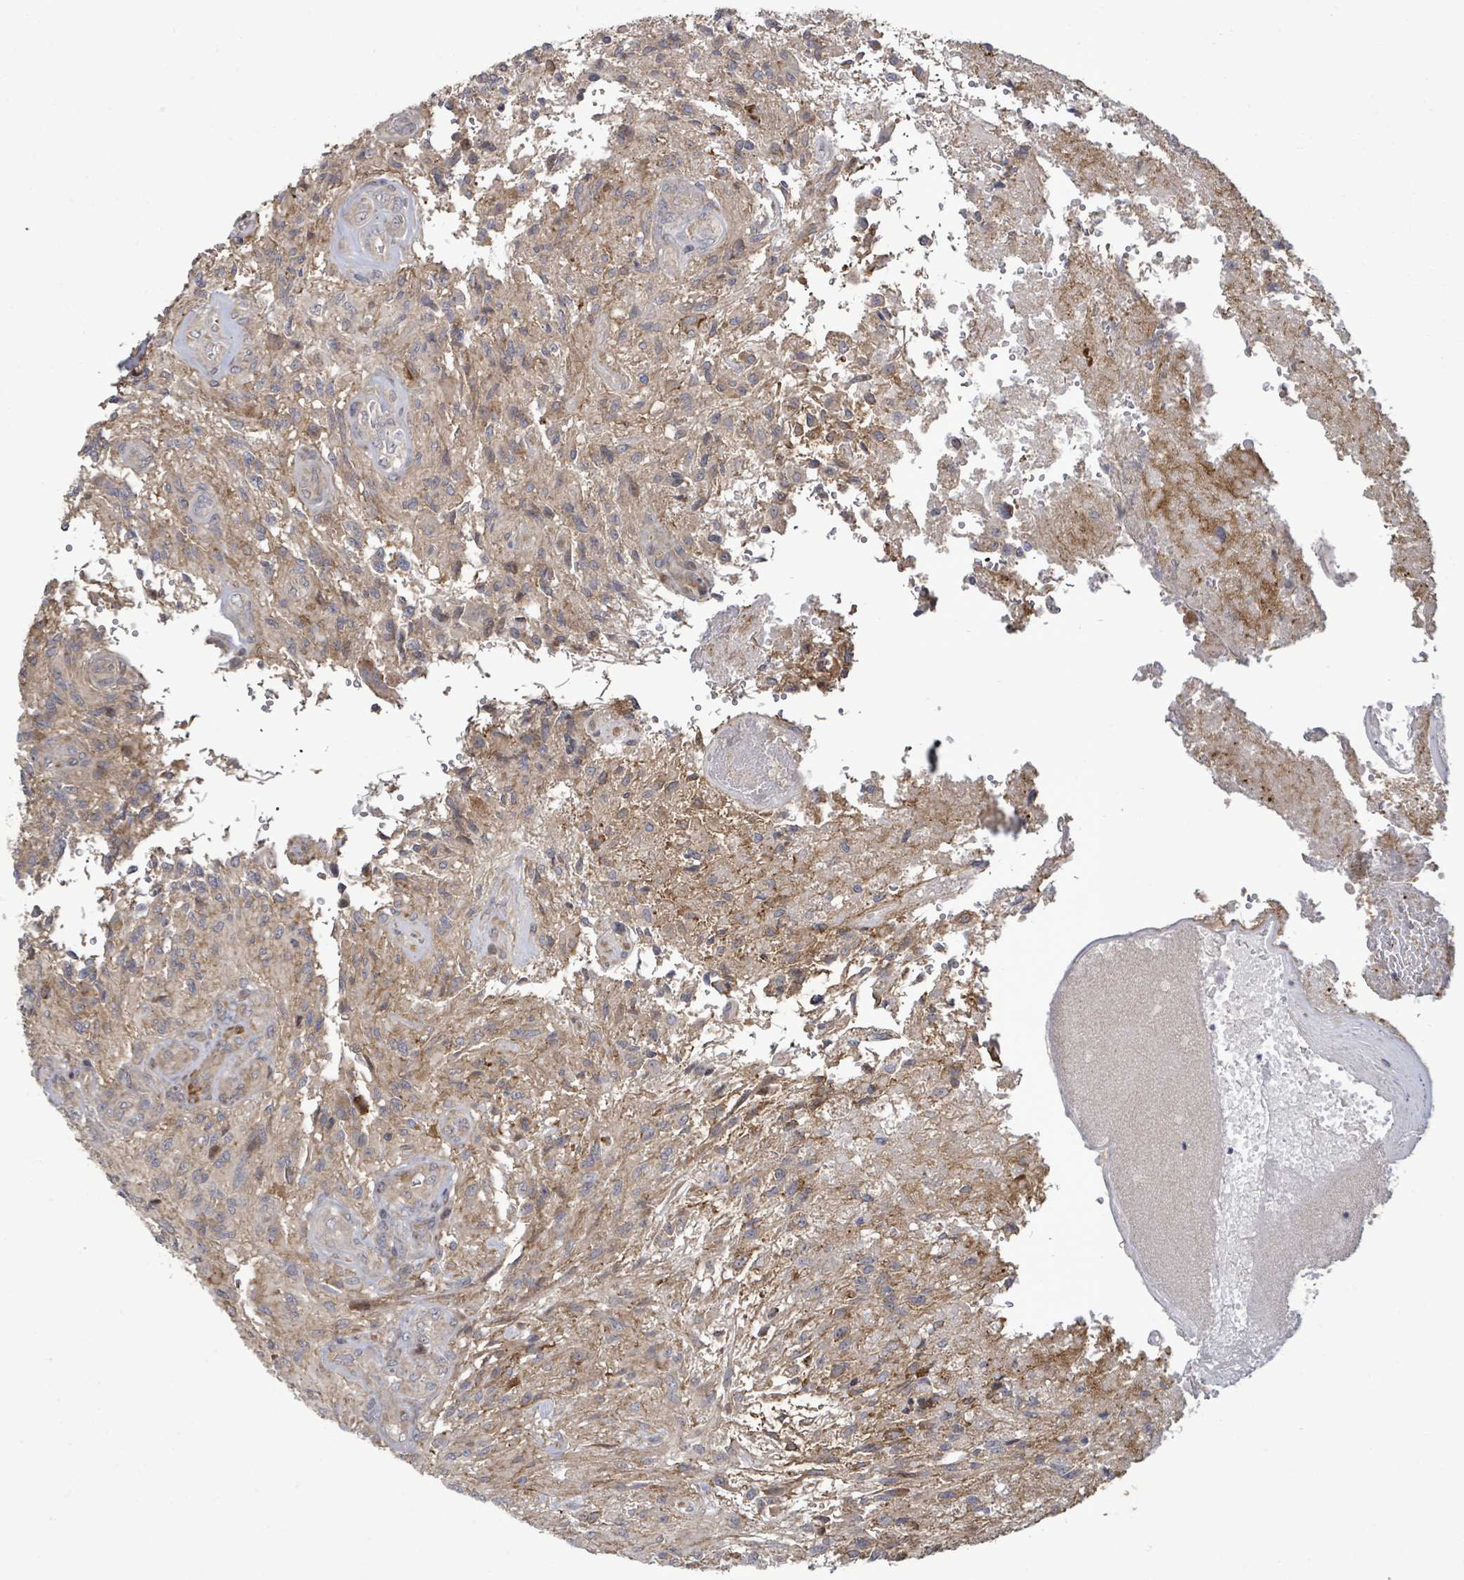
{"staining": {"intensity": "weak", "quantity": "<25%", "location": "cytoplasmic/membranous"}, "tissue": "glioma", "cell_type": "Tumor cells", "image_type": "cancer", "snomed": [{"axis": "morphology", "description": "Glioma, malignant, High grade"}, {"axis": "topography", "description": "Brain"}], "caption": "Immunohistochemistry image of neoplastic tissue: glioma stained with DAB (3,3'-diaminobenzidine) exhibits no significant protein positivity in tumor cells.", "gene": "KRTAP27-1", "patient": {"sex": "male", "age": 56}}